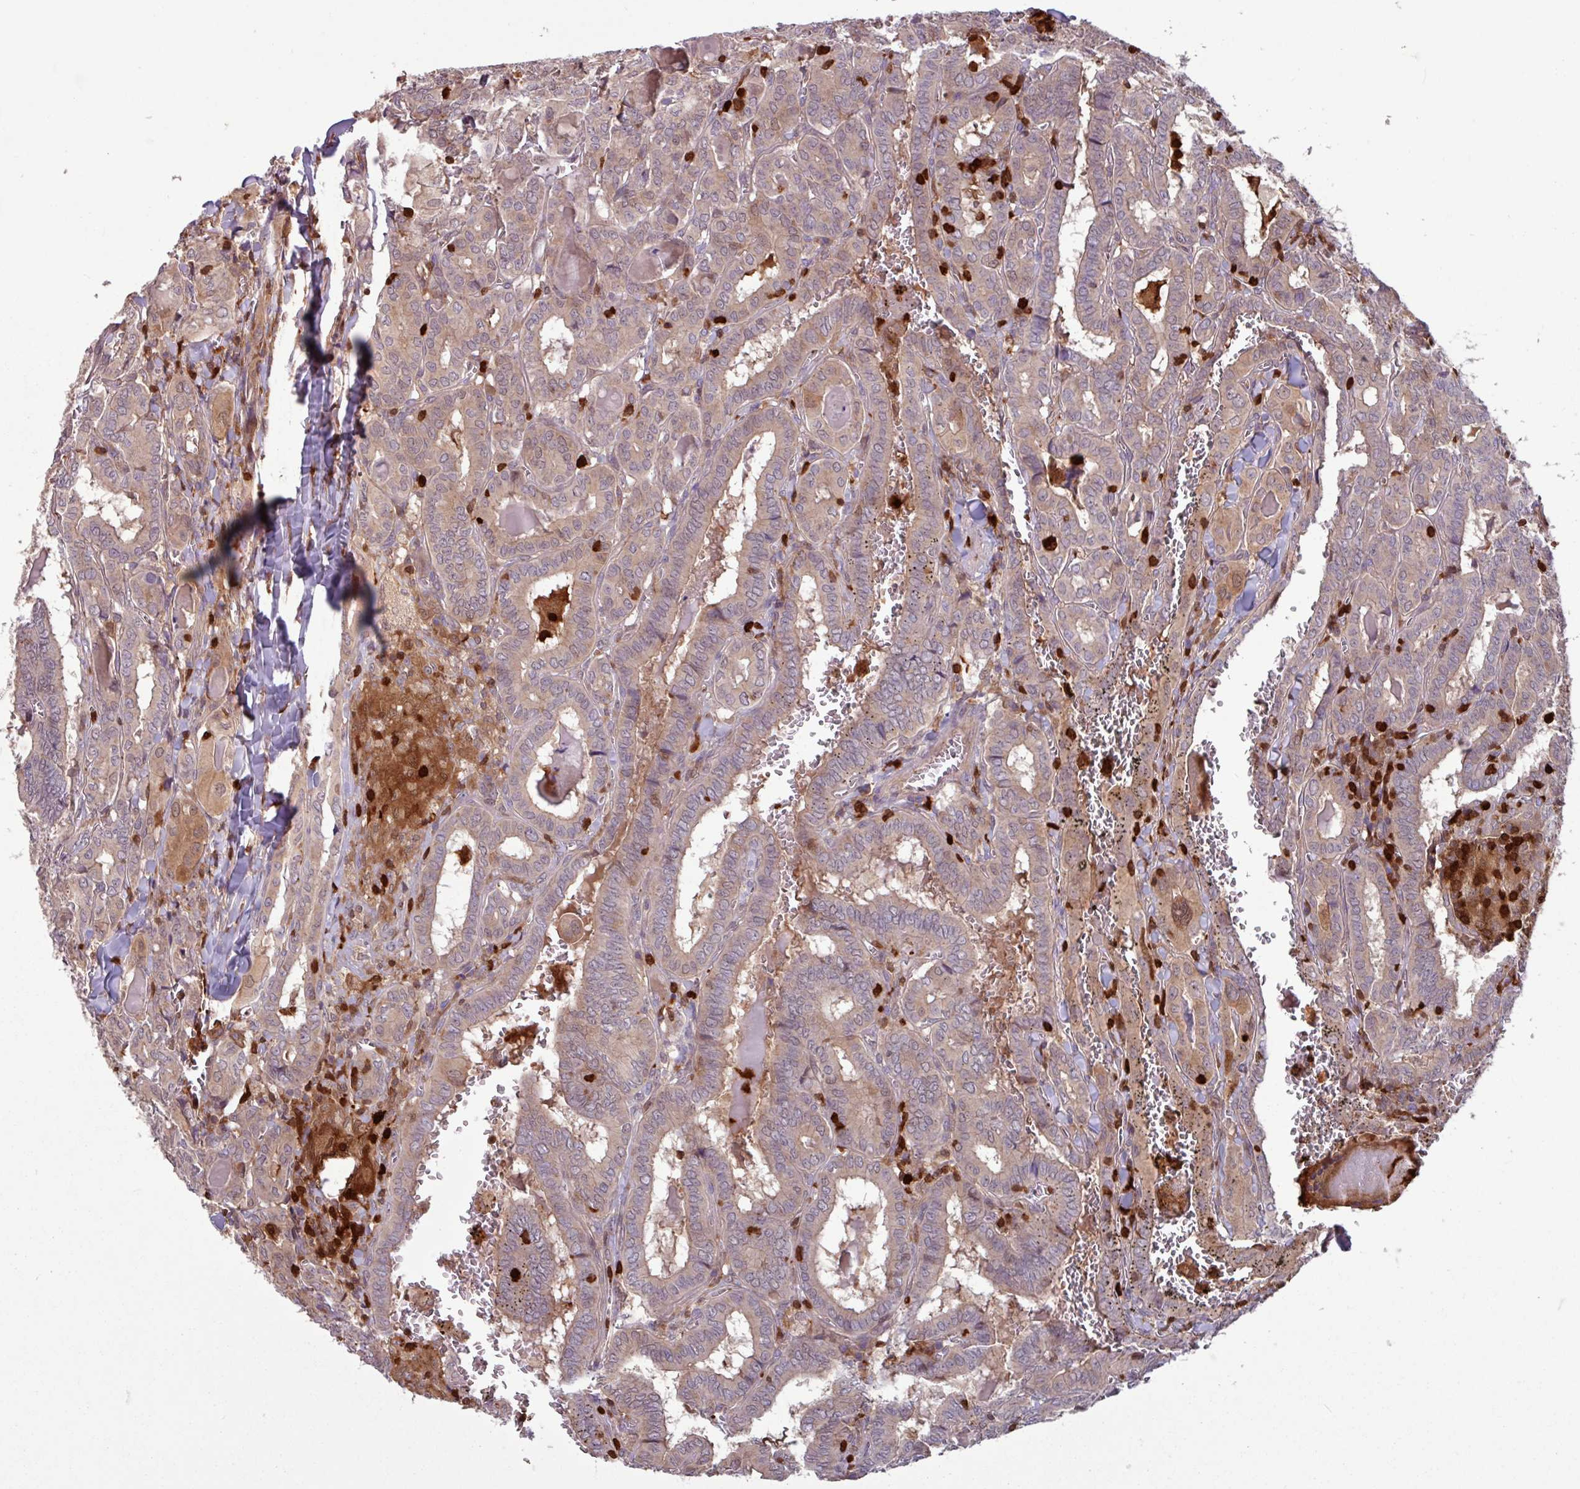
{"staining": {"intensity": "weak", "quantity": "25%-75%", "location": "cytoplasmic/membranous,nuclear"}, "tissue": "thyroid cancer", "cell_type": "Tumor cells", "image_type": "cancer", "snomed": [{"axis": "morphology", "description": "Papillary adenocarcinoma, NOS"}, {"axis": "topography", "description": "Thyroid gland"}], "caption": "A brown stain labels weak cytoplasmic/membranous and nuclear positivity of a protein in papillary adenocarcinoma (thyroid) tumor cells.", "gene": "SEC61G", "patient": {"sex": "female", "age": 72}}